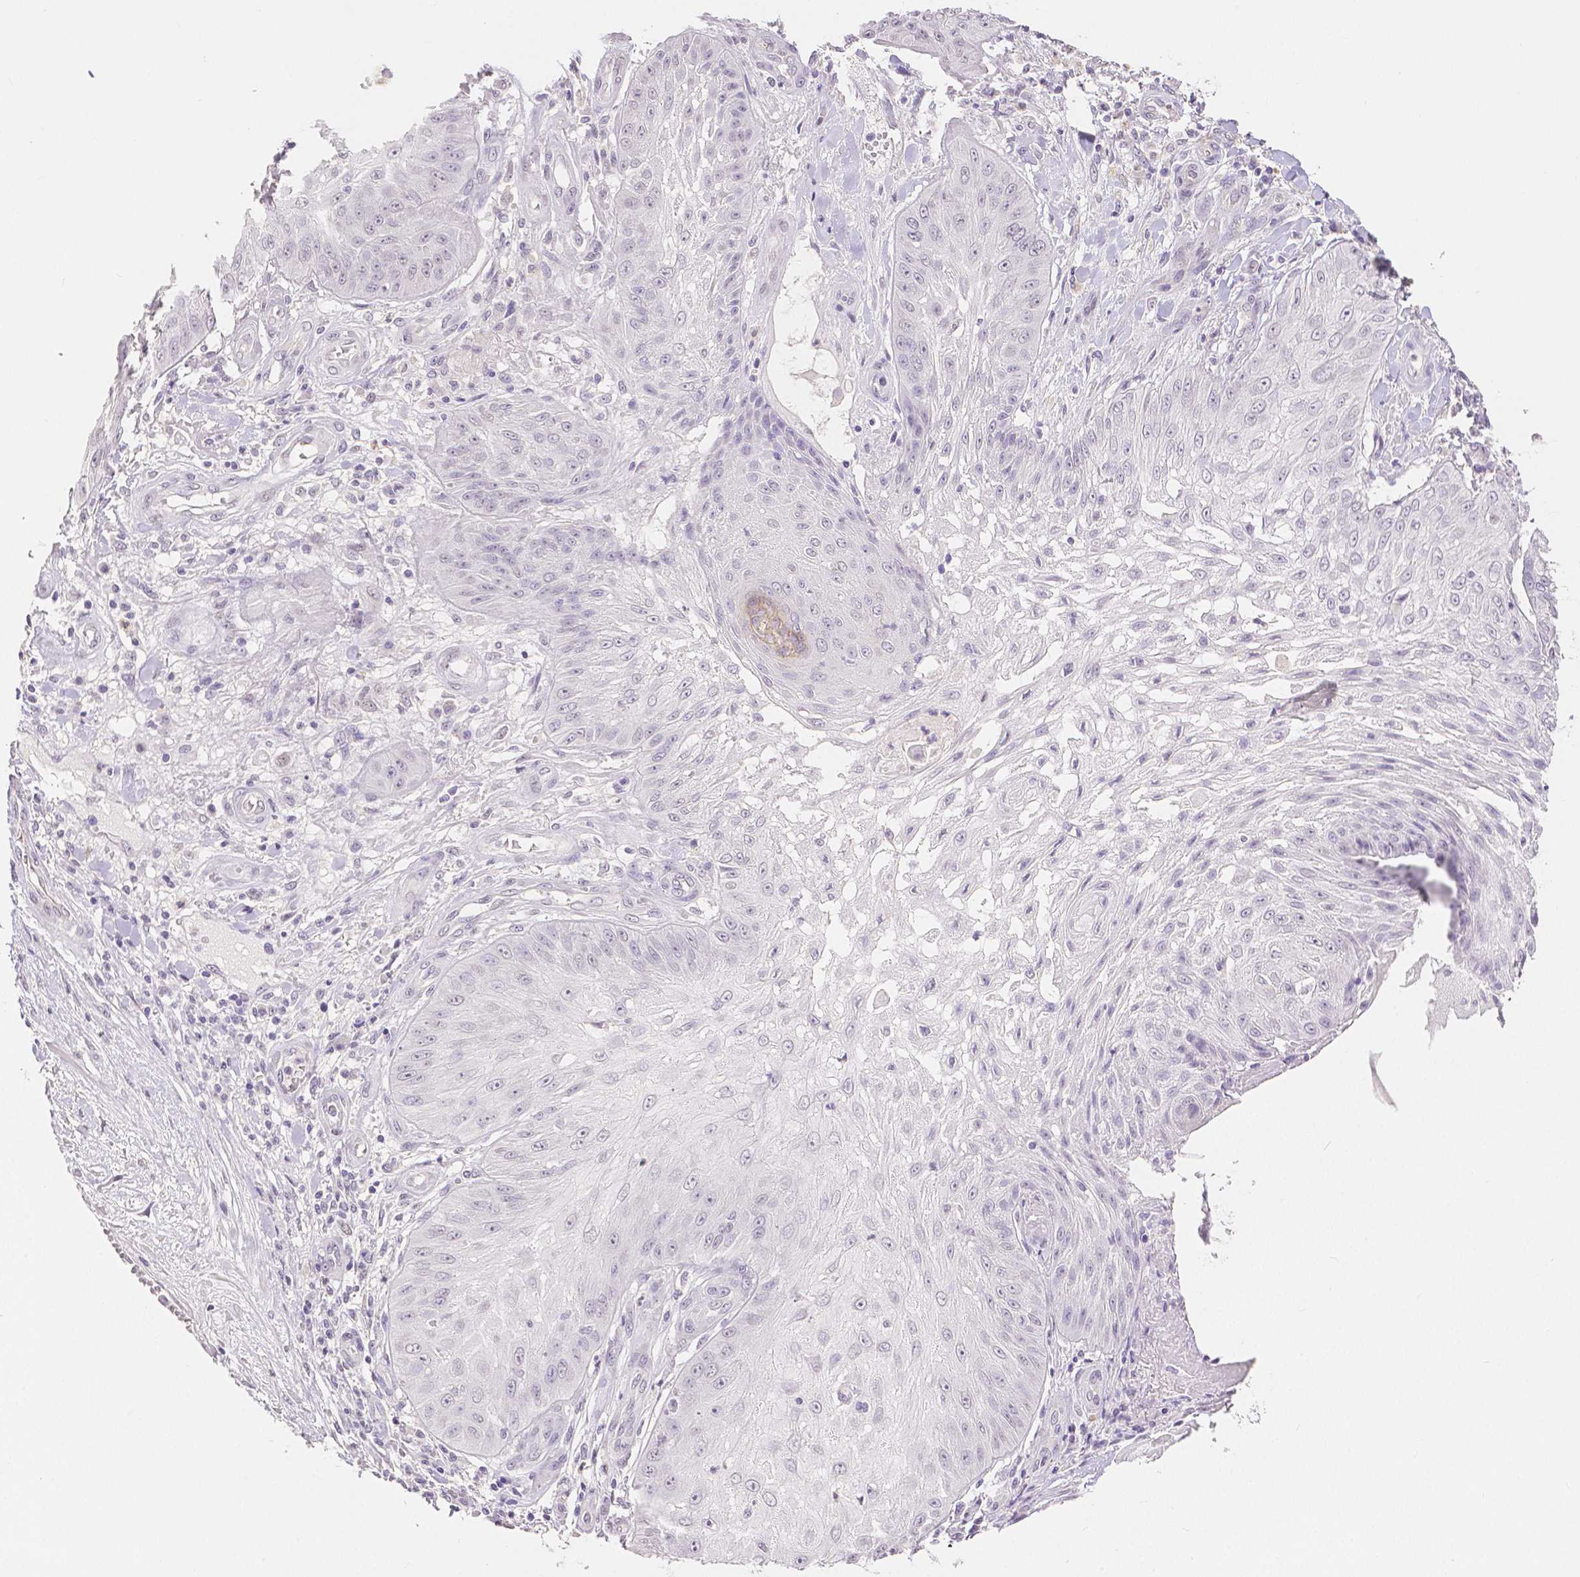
{"staining": {"intensity": "negative", "quantity": "none", "location": "none"}, "tissue": "skin cancer", "cell_type": "Tumor cells", "image_type": "cancer", "snomed": [{"axis": "morphology", "description": "Squamous cell carcinoma, NOS"}, {"axis": "topography", "description": "Skin"}], "caption": "This is an immunohistochemistry (IHC) histopathology image of skin cancer (squamous cell carcinoma). There is no expression in tumor cells.", "gene": "OCLN", "patient": {"sex": "male", "age": 70}}